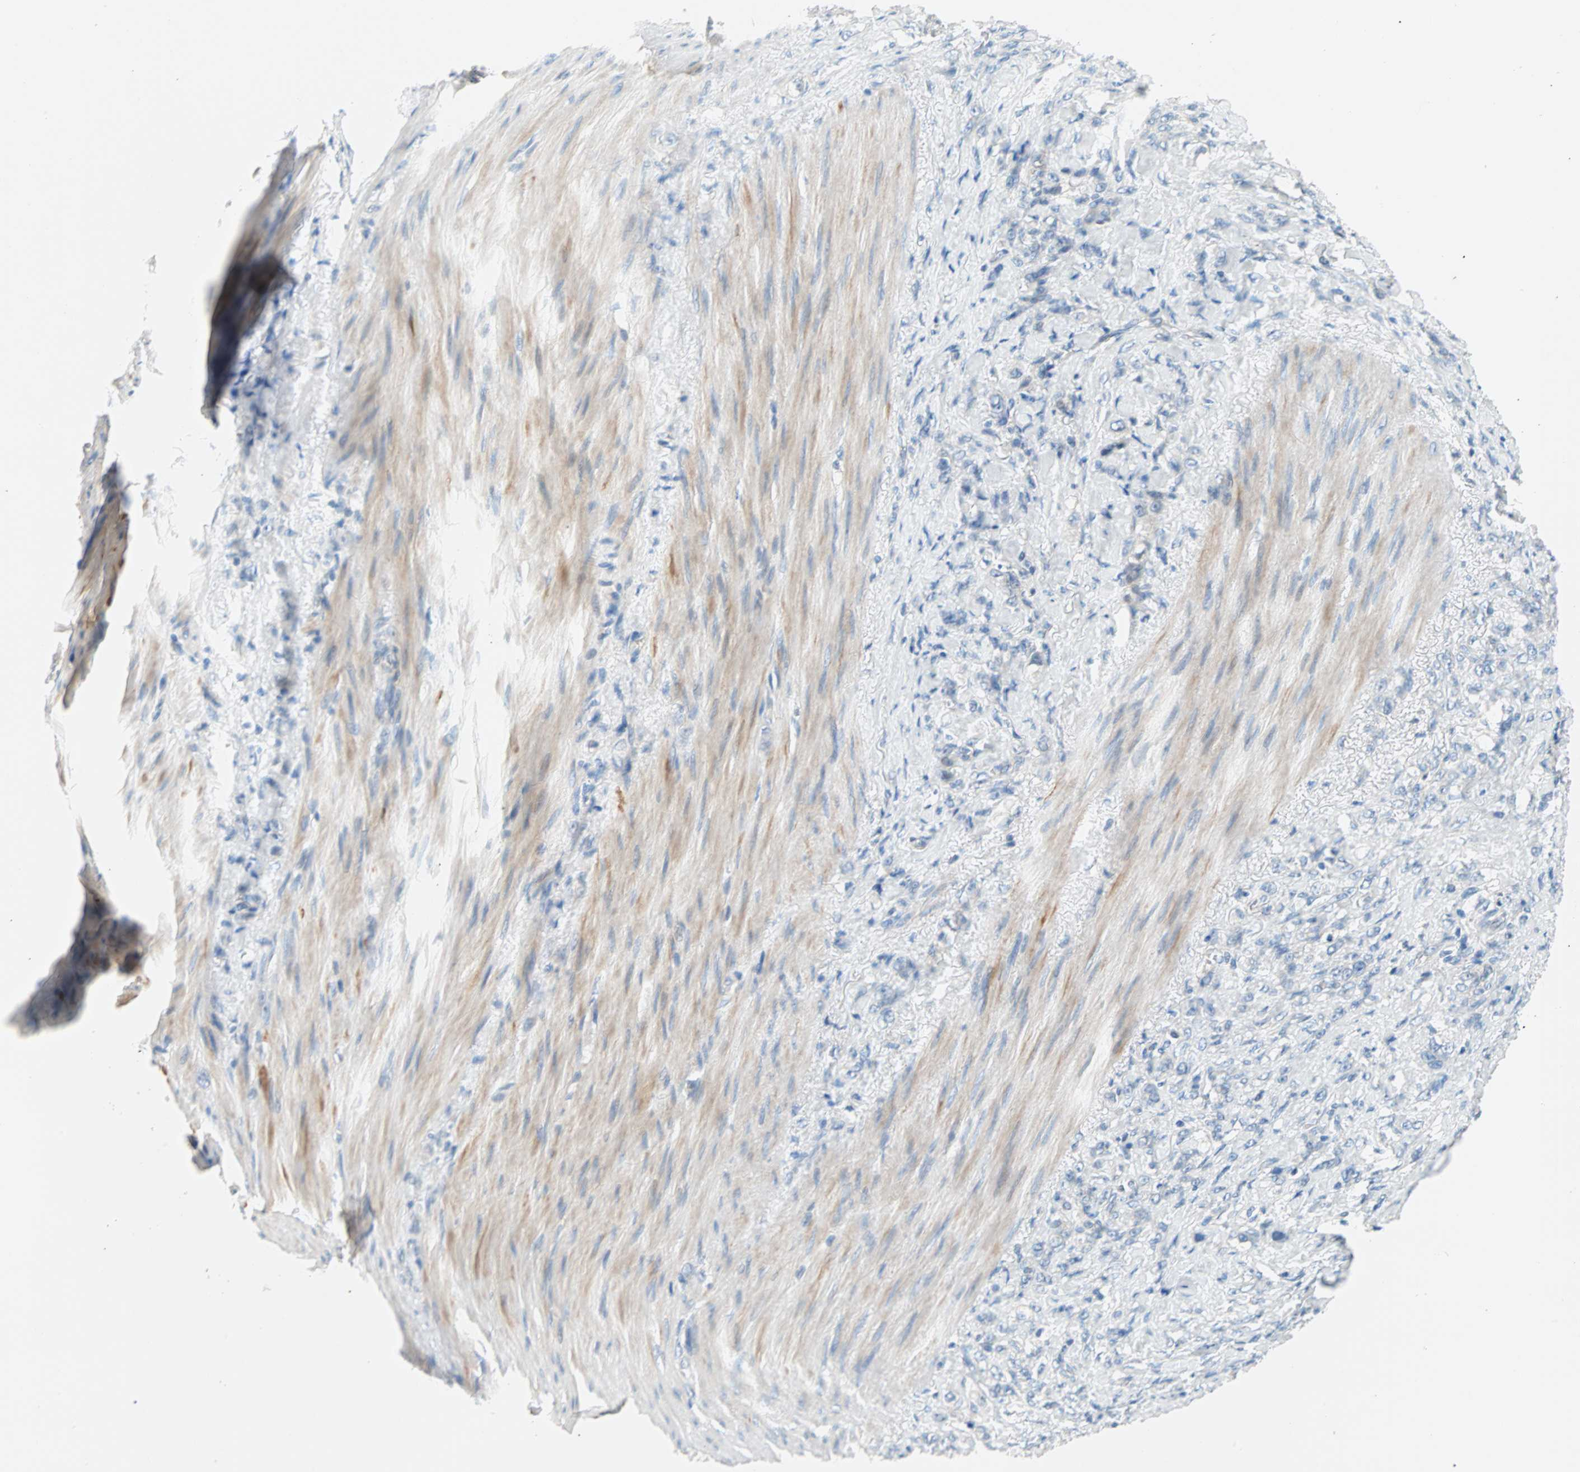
{"staining": {"intensity": "negative", "quantity": "none", "location": "none"}, "tissue": "stomach cancer", "cell_type": "Tumor cells", "image_type": "cancer", "snomed": [{"axis": "morphology", "description": "Adenocarcinoma, NOS"}, {"axis": "topography", "description": "Stomach"}], "caption": "Immunohistochemistry of human stomach adenocarcinoma exhibits no positivity in tumor cells. (Brightfield microscopy of DAB (3,3'-diaminobenzidine) immunohistochemistry (IHC) at high magnification).", "gene": "TMEM163", "patient": {"sex": "male", "age": 82}}